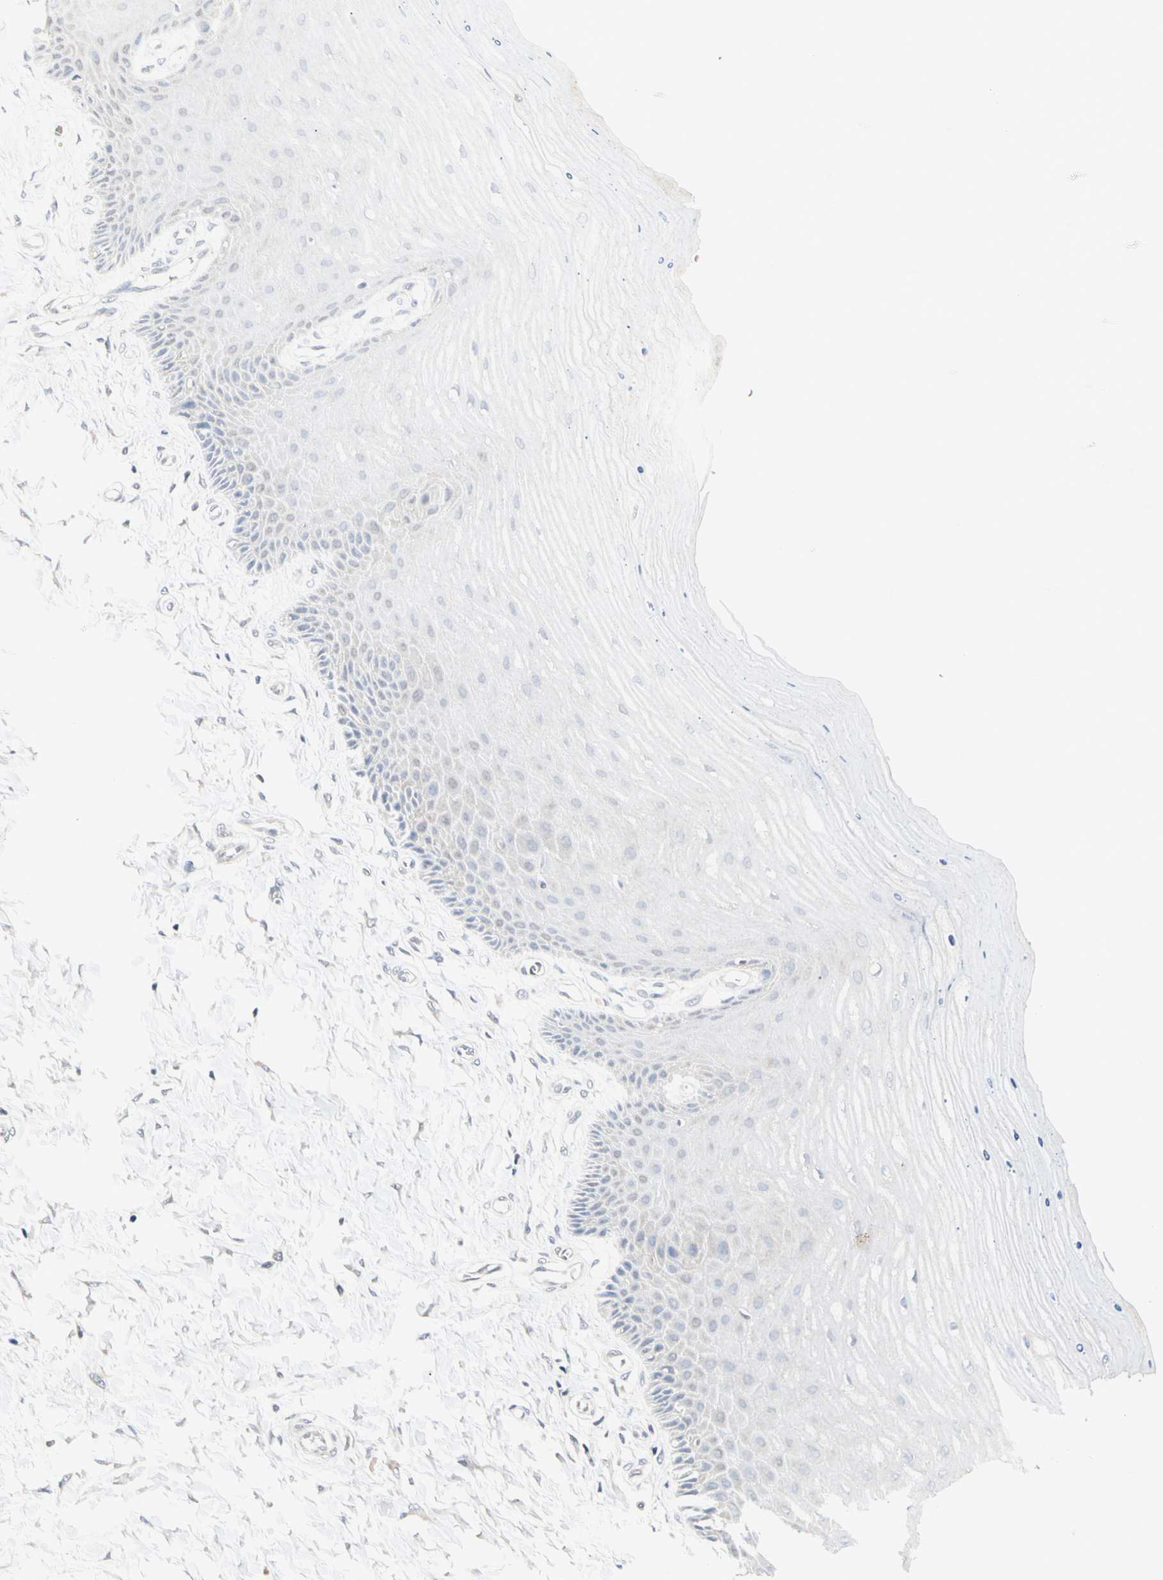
{"staining": {"intensity": "negative", "quantity": "none", "location": "none"}, "tissue": "cervix", "cell_type": "Glandular cells", "image_type": "normal", "snomed": [{"axis": "morphology", "description": "Normal tissue, NOS"}, {"axis": "topography", "description": "Cervix"}], "caption": "Glandular cells show no significant protein positivity in benign cervix. The staining is performed using DAB (3,3'-diaminobenzidine) brown chromogen with nuclei counter-stained in using hematoxylin.", "gene": "GREM1", "patient": {"sex": "female", "age": 55}}